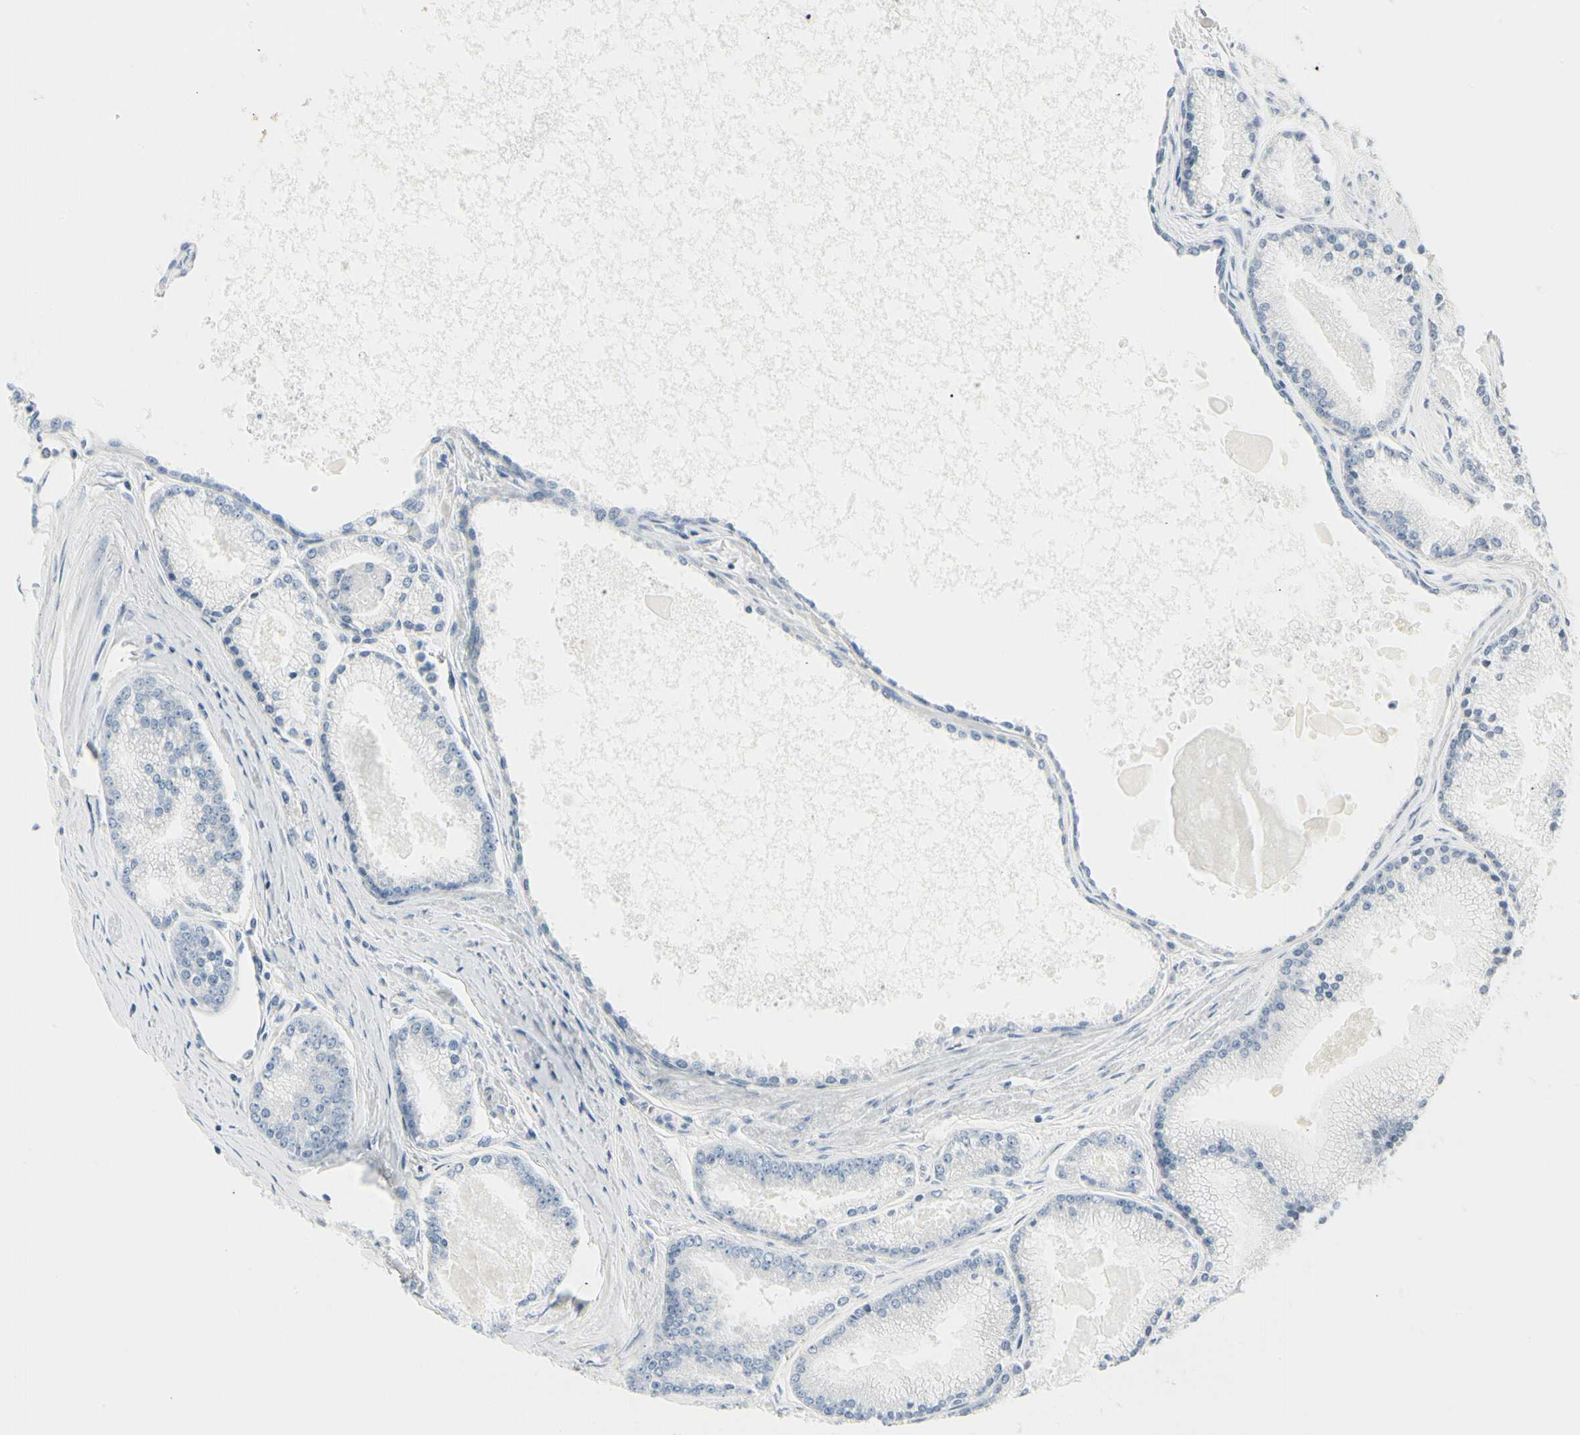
{"staining": {"intensity": "negative", "quantity": "none", "location": "none"}, "tissue": "prostate cancer", "cell_type": "Tumor cells", "image_type": "cancer", "snomed": [{"axis": "morphology", "description": "Adenocarcinoma, High grade"}, {"axis": "topography", "description": "Prostate"}], "caption": "IHC photomicrograph of neoplastic tissue: human high-grade adenocarcinoma (prostate) stained with DAB (3,3'-diaminobenzidine) reveals no significant protein expression in tumor cells.", "gene": "TNFSF11", "patient": {"sex": "male", "age": 61}}